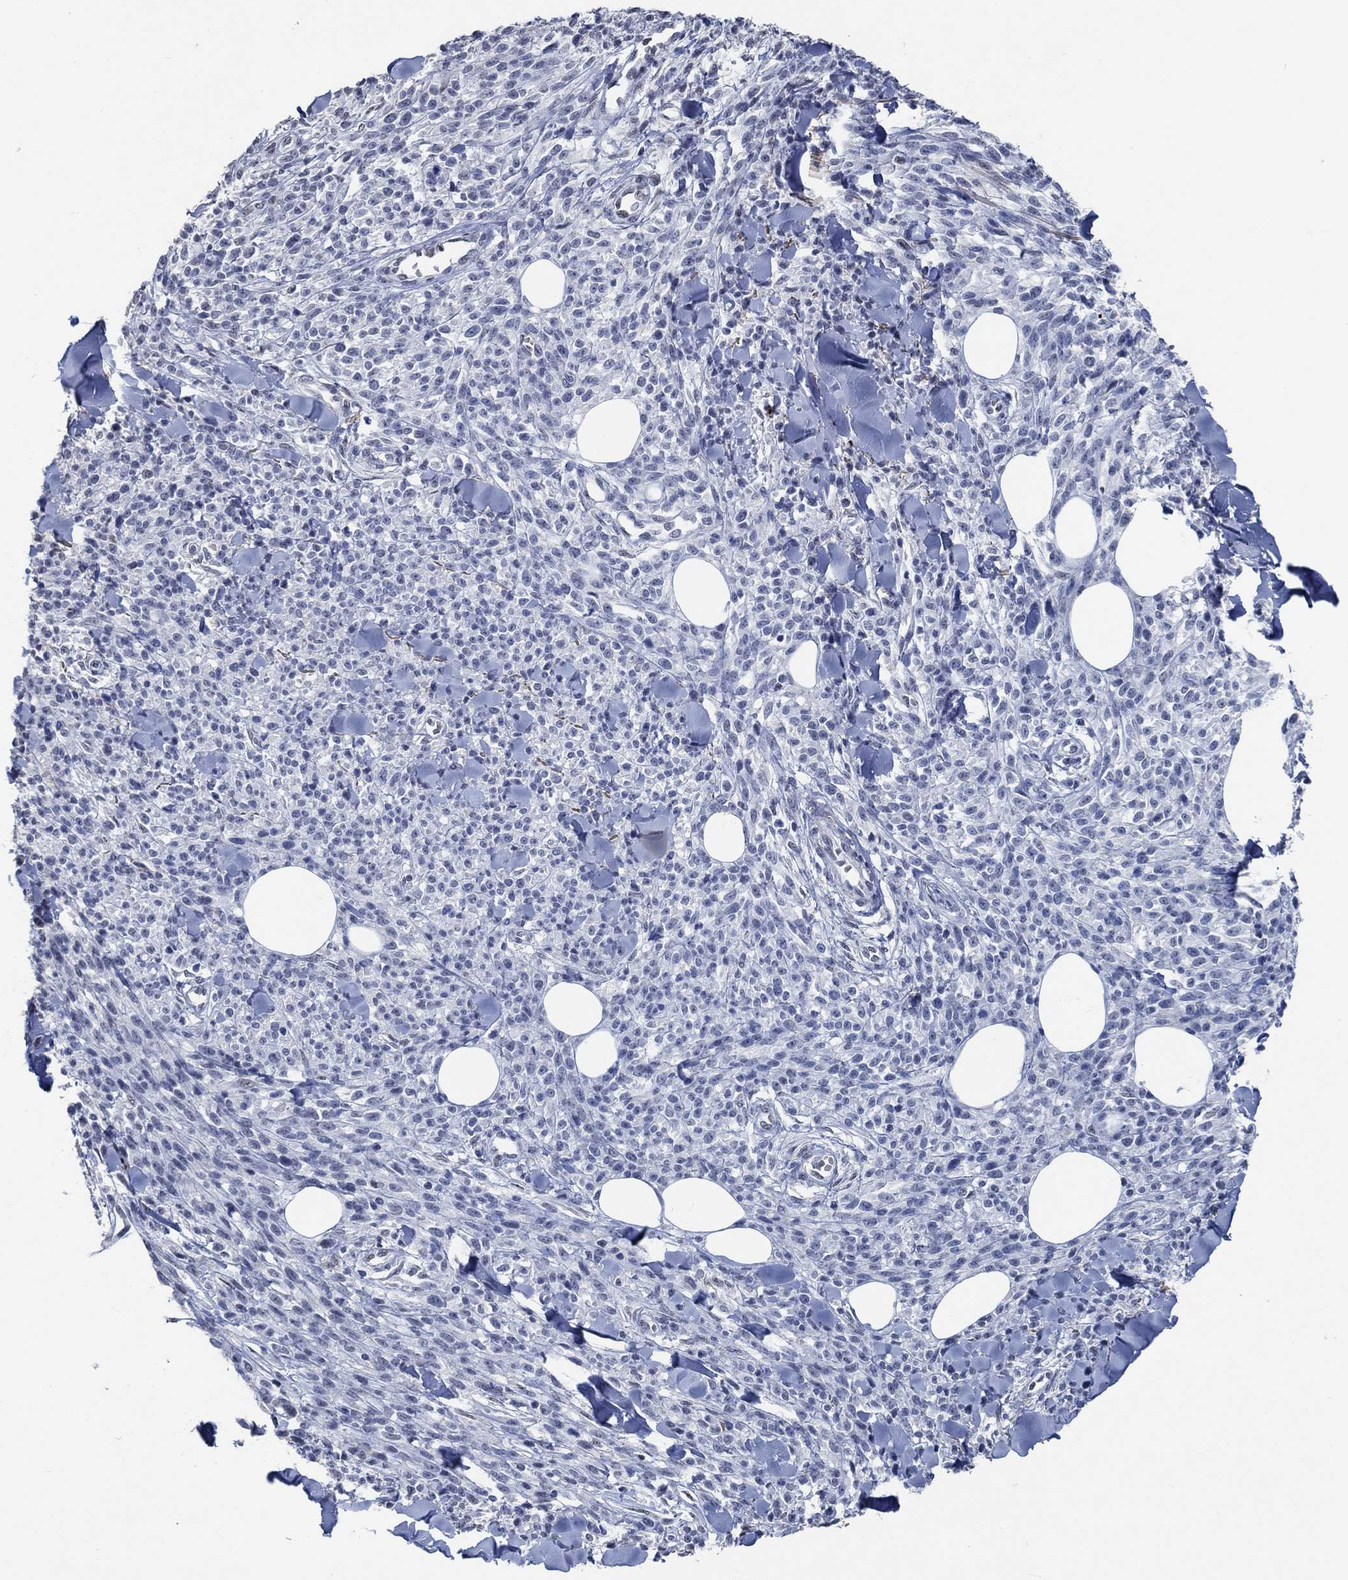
{"staining": {"intensity": "negative", "quantity": "none", "location": "none"}, "tissue": "melanoma", "cell_type": "Tumor cells", "image_type": "cancer", "snomed": [{"axis": "morphology", "description": "Malignant melanoma, NOS"}, {"axis": "topography", "description": "Skin"}, {"axis": "topography", "description": "Skin of trunk"}], "caption": "The micrograph displays no significant expression in tumor cells of melanoma.", "gene": "OBSCN", "patient": {"sex": "male", "age": 74}}